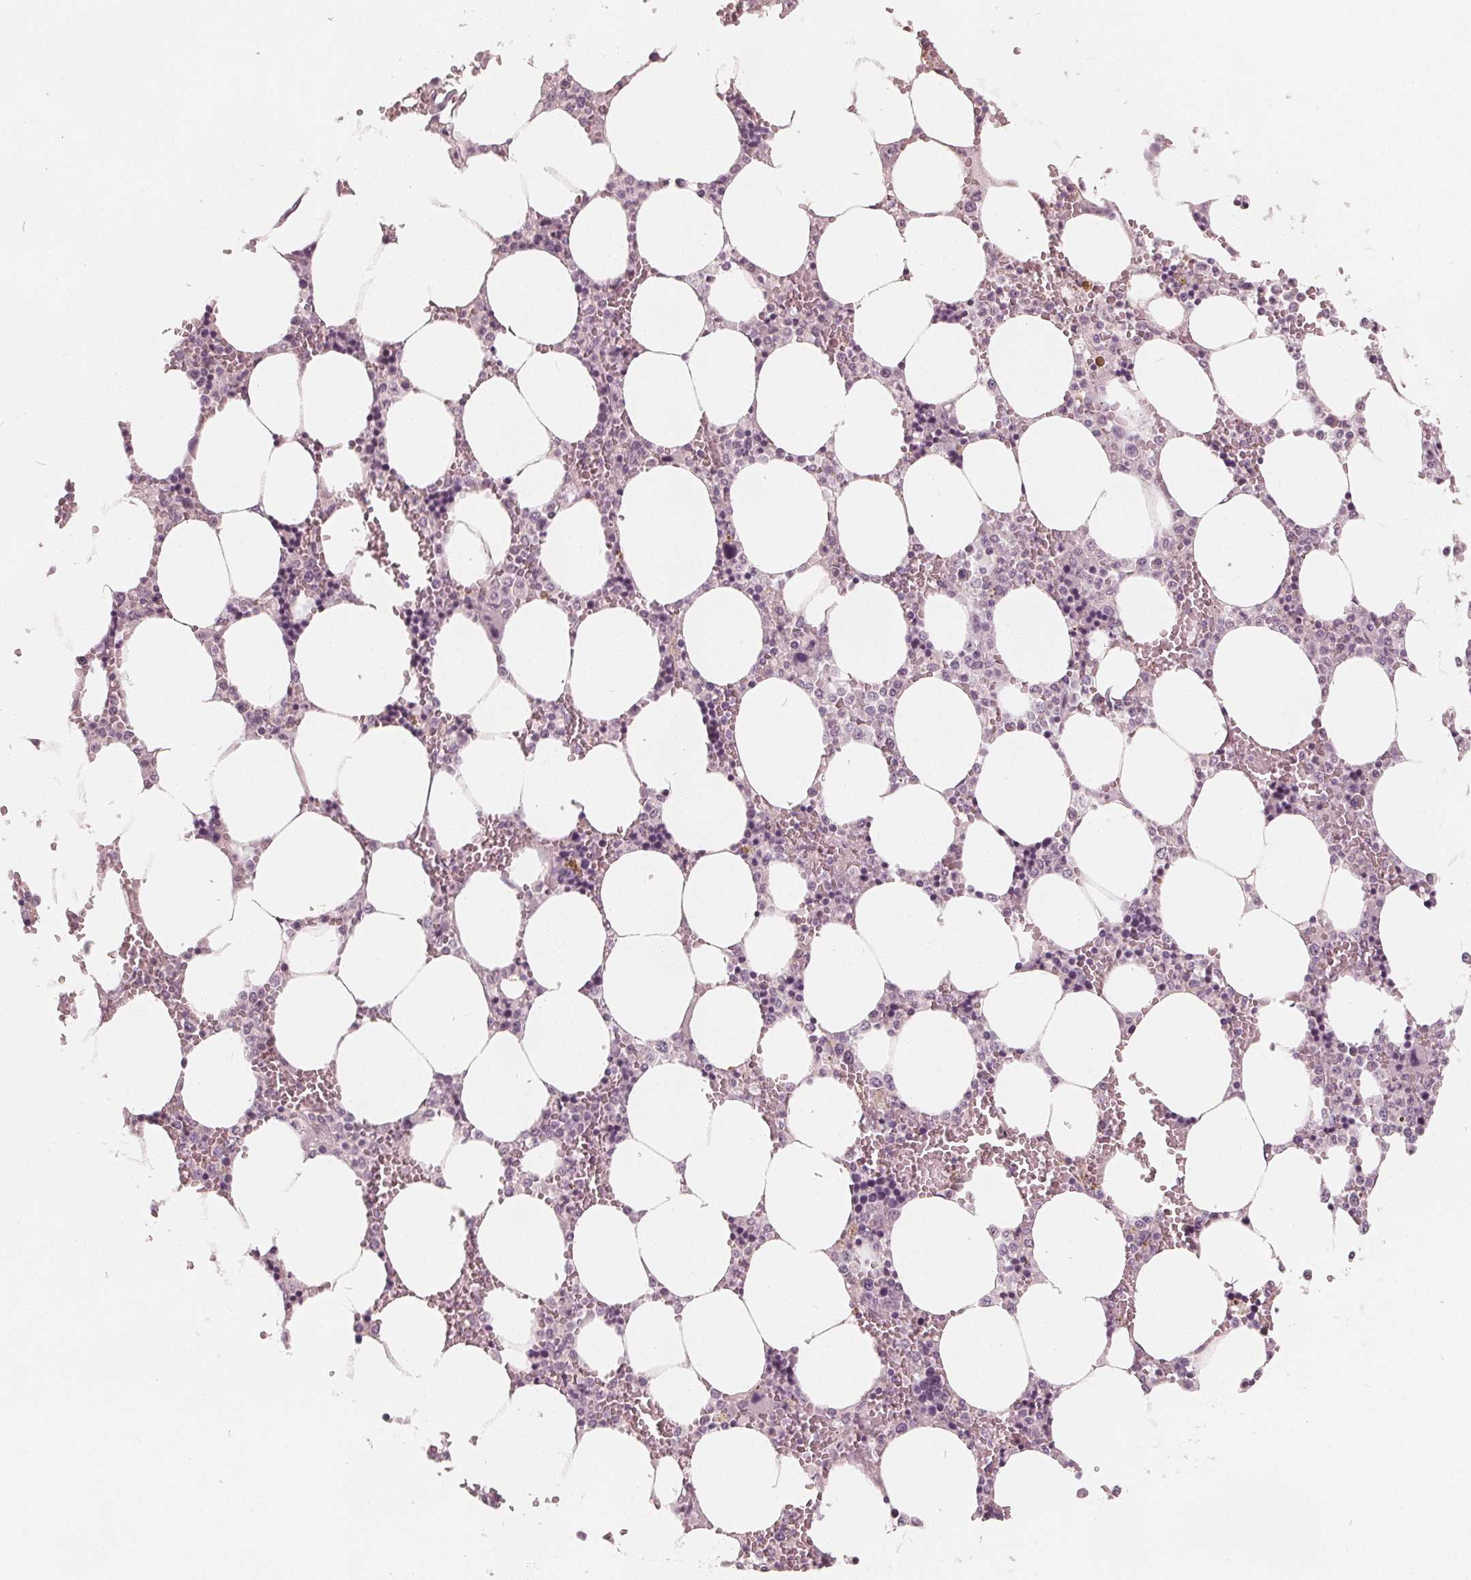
{"staining": {"intensity": "negative", "quantity": "none", "location": "none"}, "tissue": "bone marrow", "cell_type": "Hematopoietic cells", "image_type": "normal", "snomed": [{"axis": "morphology", "description": "Normal tissue, NOS"}, {"axis": "topography", "description": "Bone marrow"}], "caption": "Immunohistochemistry of unremarkable bone marrow reveals no staining in hematopoietic cells.", "gene": "SAT2", "patient": {"sex": "male", "age": 64}}